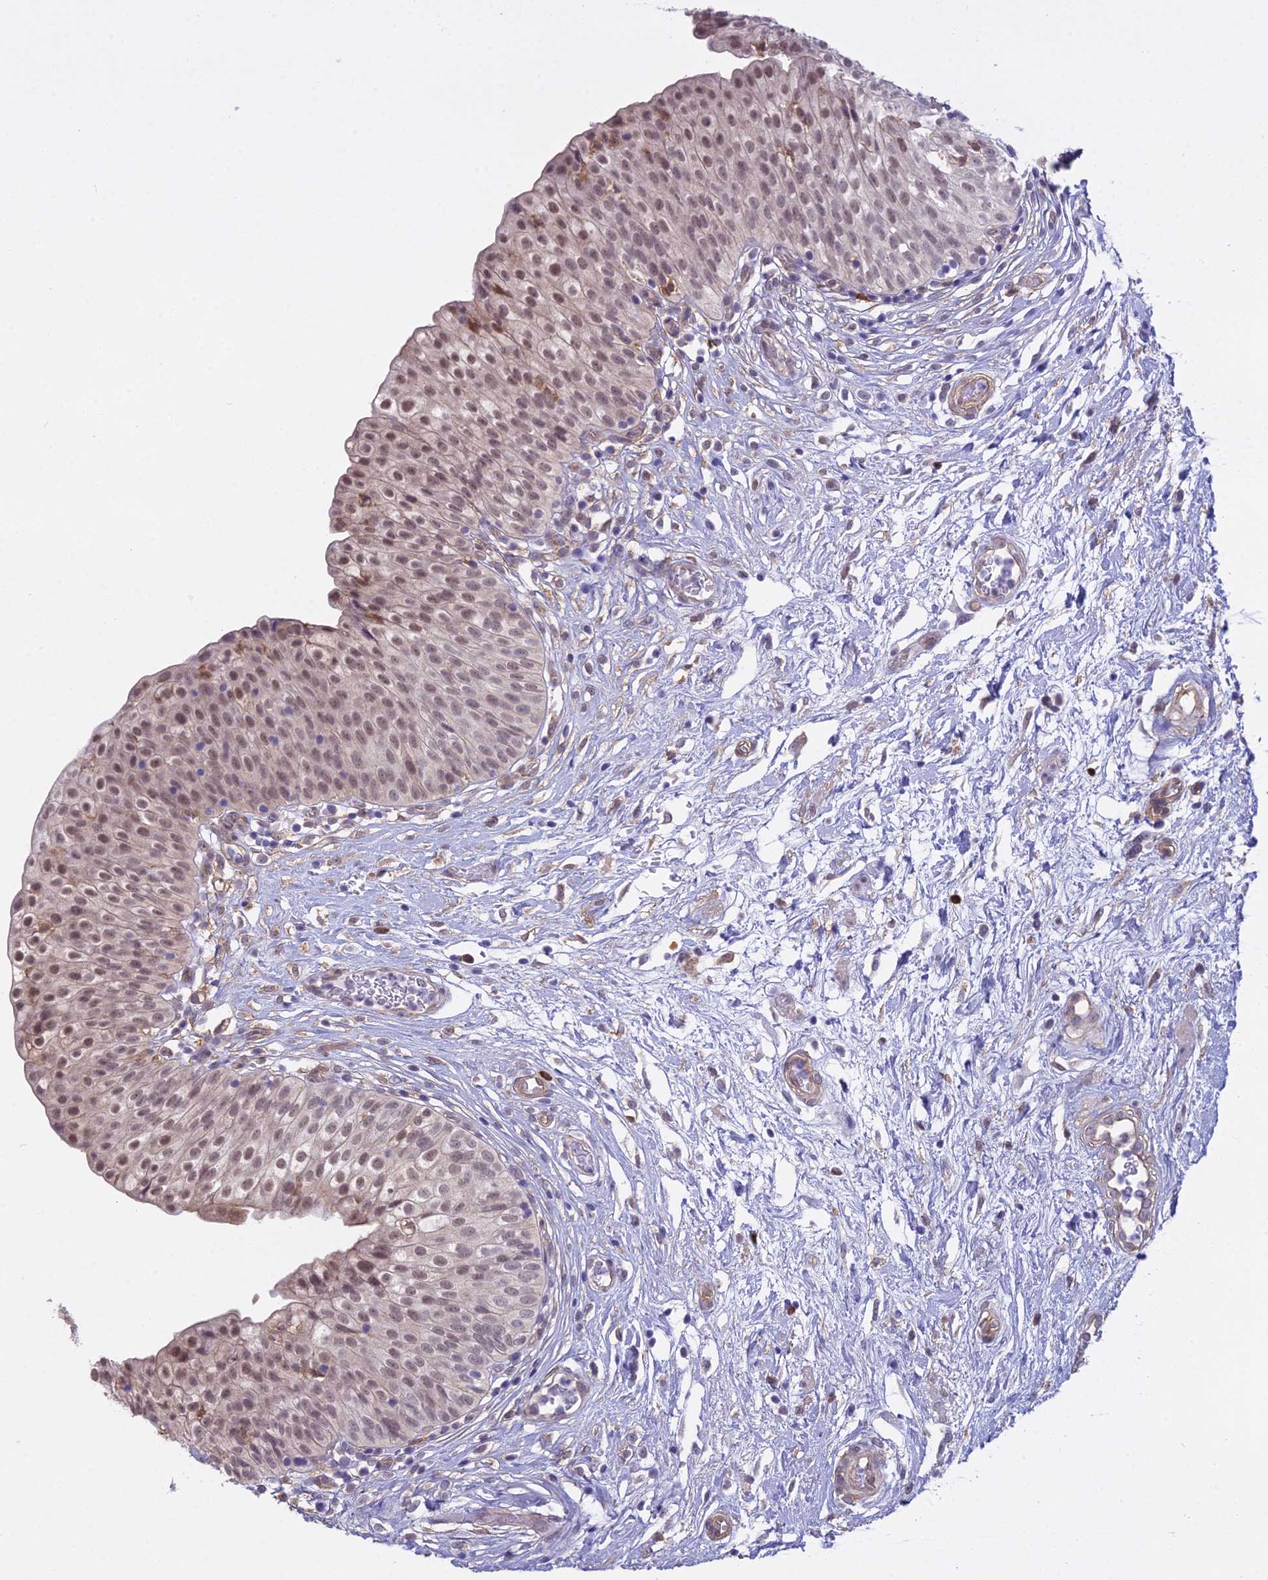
{"staining": {"intensity": "moderate", "quantity": ">75%", "location": "nuclear"}, "tissue": "urinary bladder", "cell_type": "Urothelial cells", "image_type": "normal", "snomed": [{"axis": "morphology", "description": "Normal tissue, NOS"}, {"axis": "topography", "description": "Urinary bladder"}], "caption": "Protein expression analysis of normal urinary bladder reveals moderate nuclear staining in about >75% of urothelial cells.", "gene": "BLNK", "patient": {"sex": "male", "age": 55}}